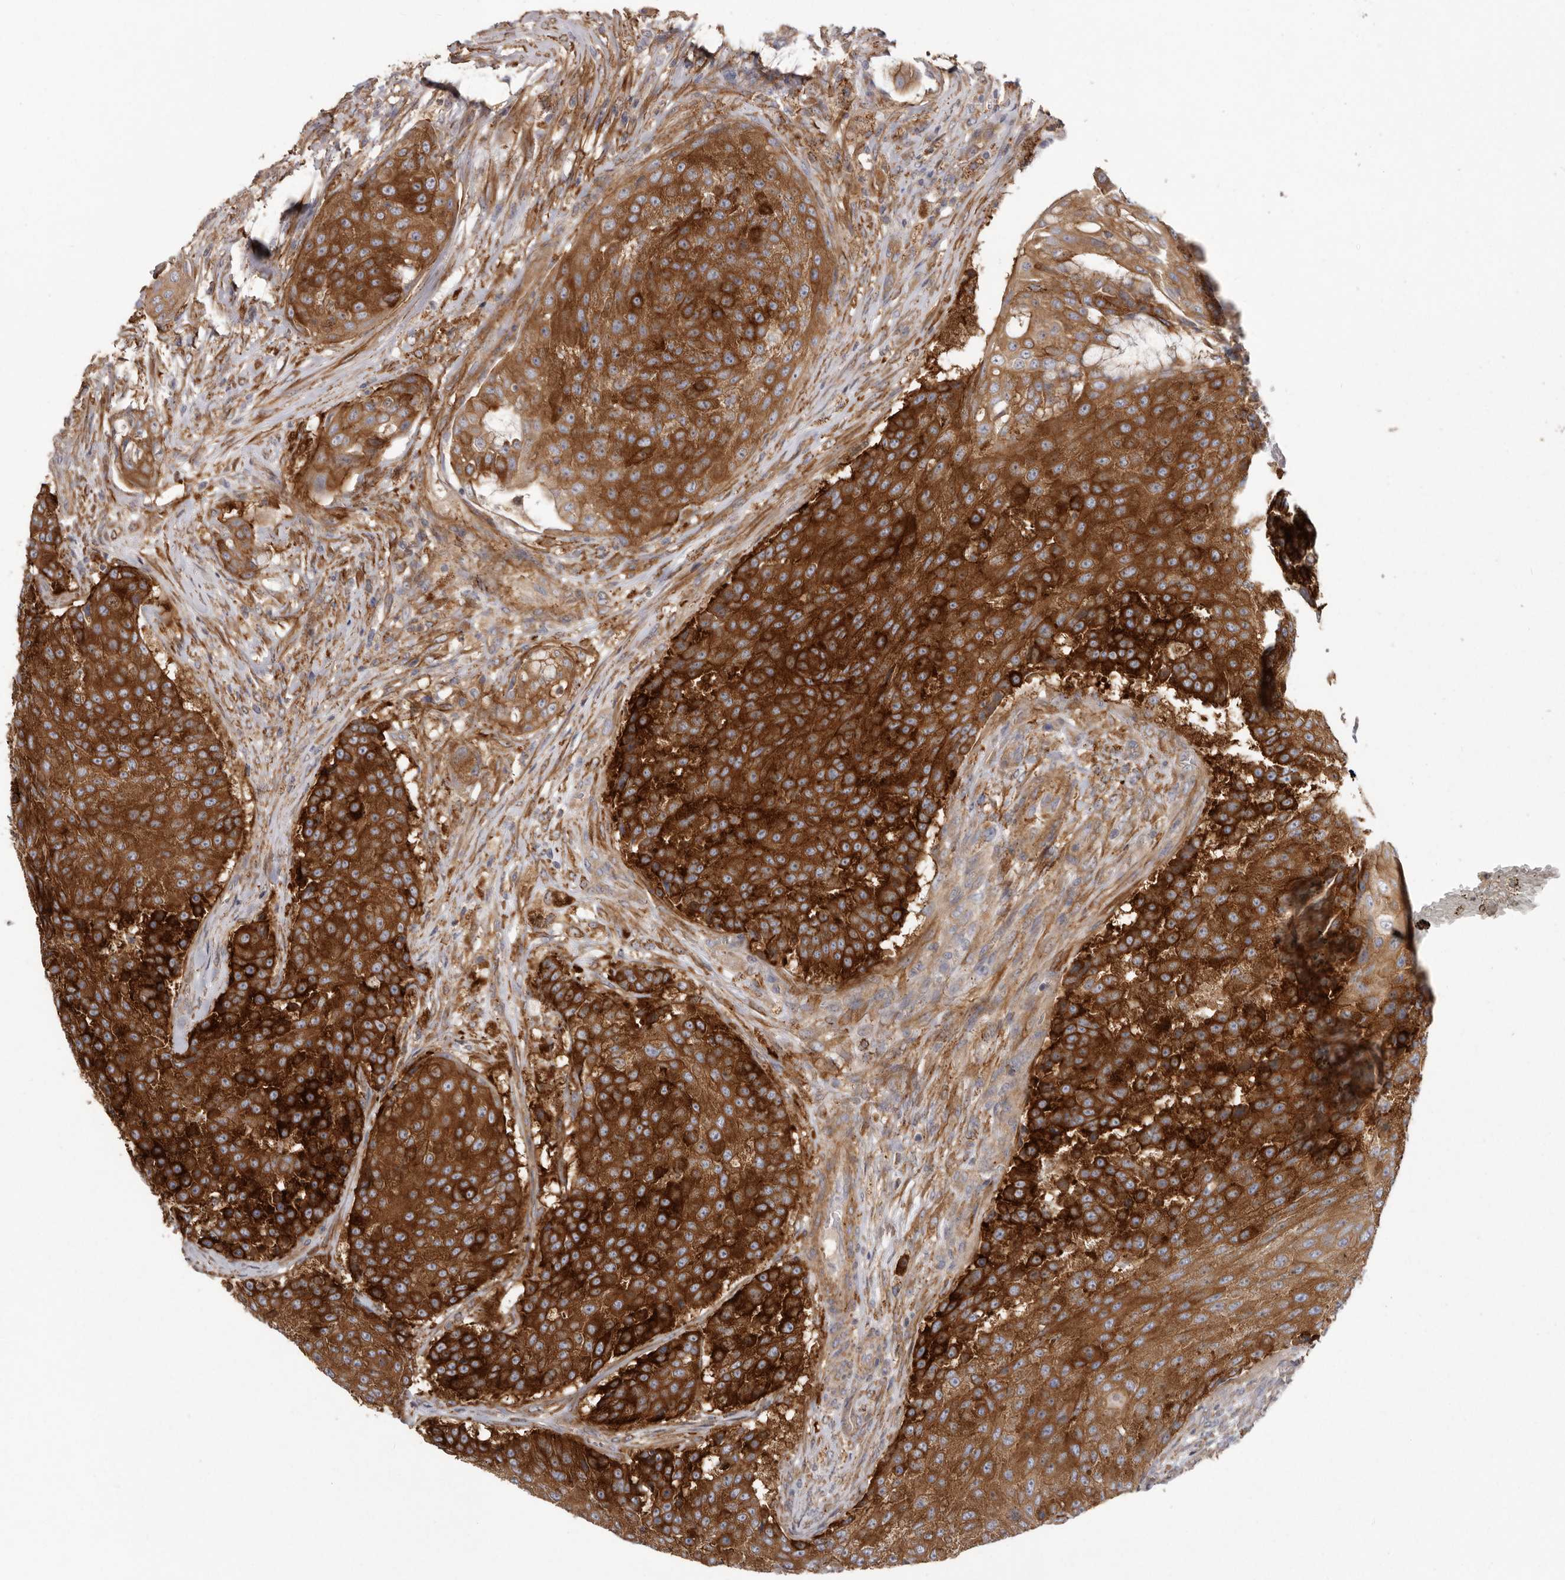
{"staining": {"intensity": "strong", "quantity": ">75%", "location": "cytoplasmic/membranous"}, "tissue": "urothelial cancer", "cell_type": "Tumor cells", "image_type": "cancer", "snomed": [{"axis": "morphology", "description": "Urothelial carcinoma, High grade"}, {"axis": "topography", "description": "Urinary bladder"}], "caption": "DAB immunohistochemical staining of human urothelial cancer reveals strong cytoplasmic/membranous protein expression in about >75% of tumor cells.", "gene": "ENAH", "patient": {"sex": "female", "age": 63}}